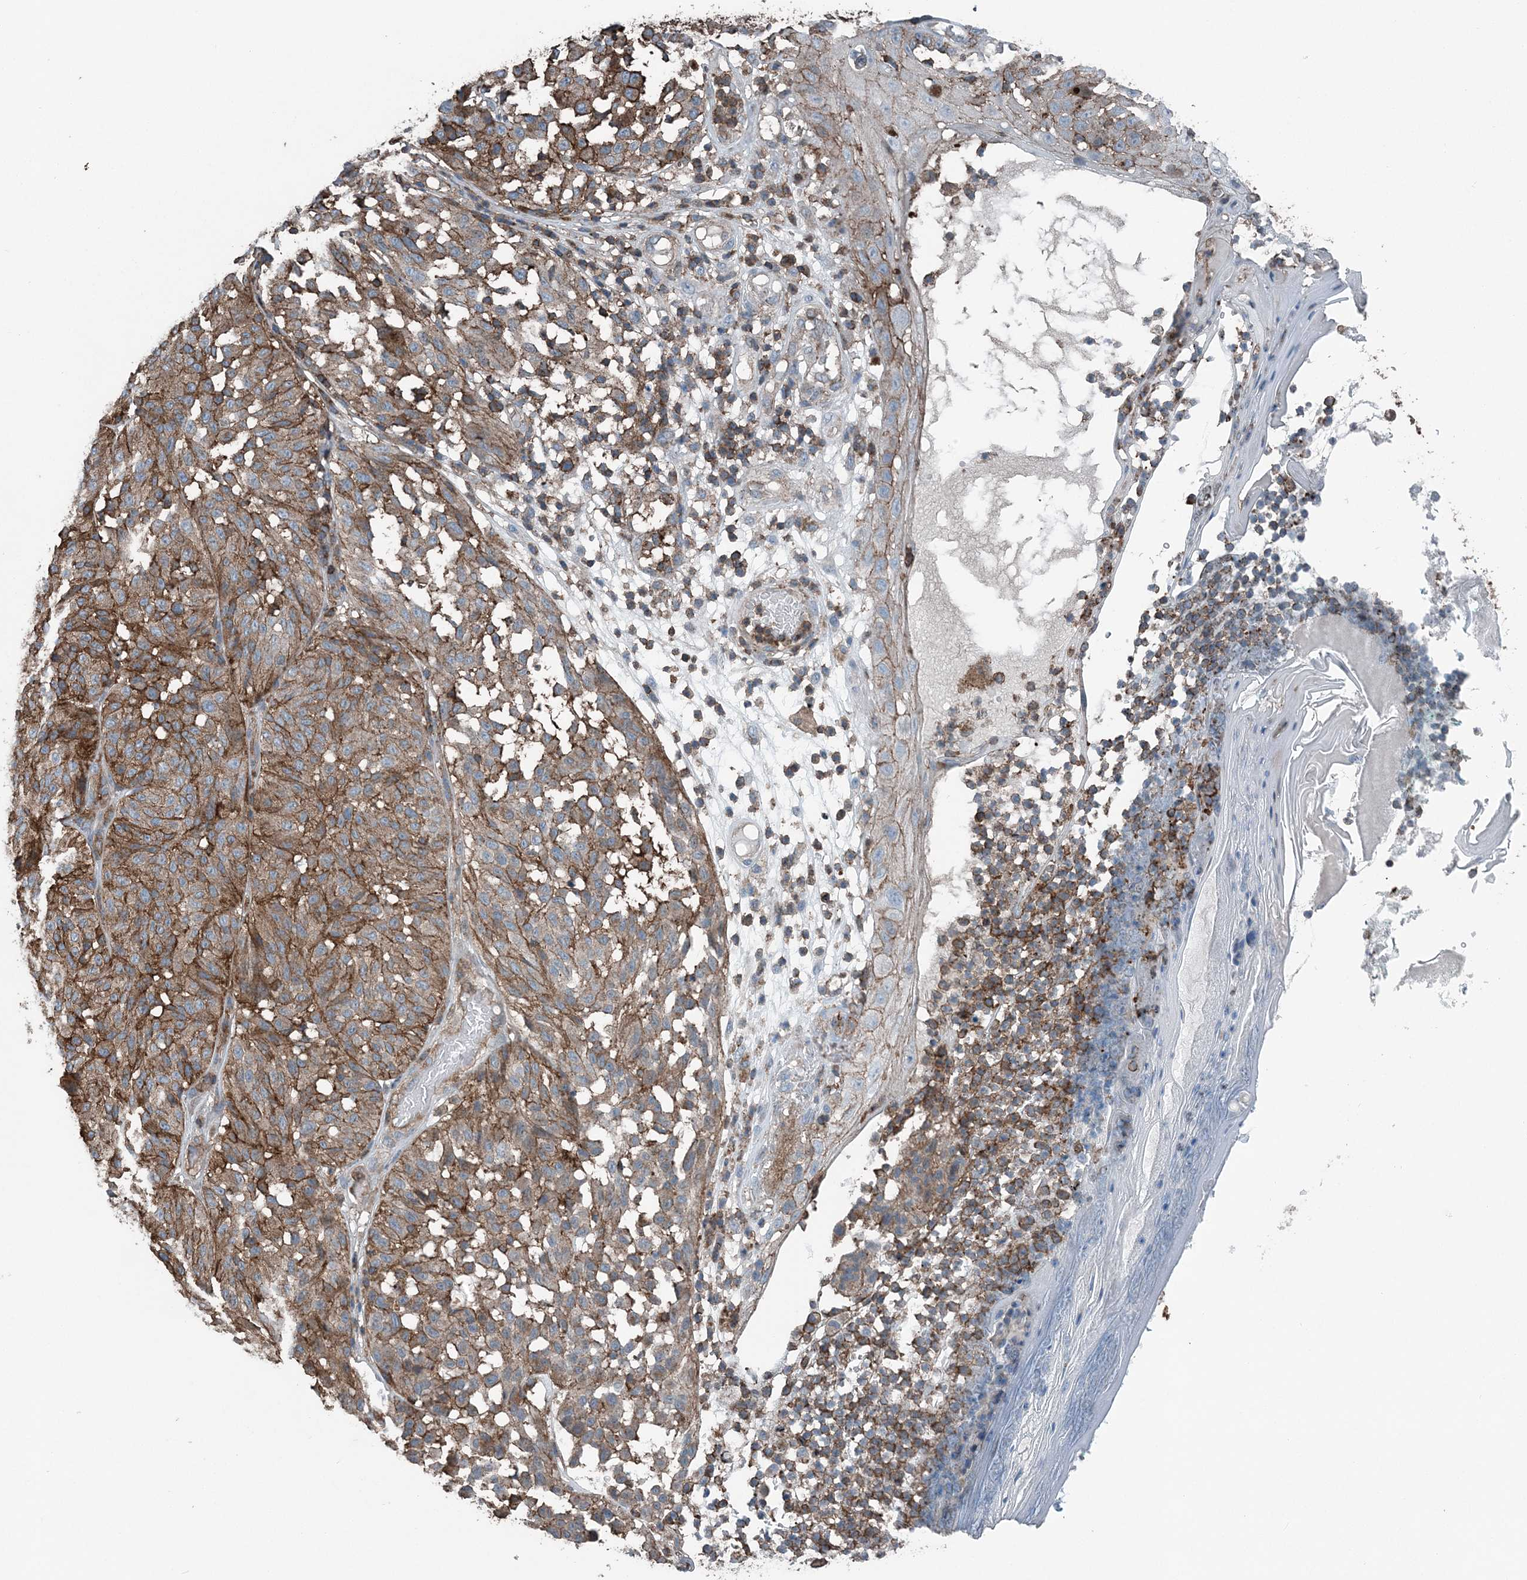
{"staining": {"intensity": "strong", "quantity": ">75%", "location": "cytoplasmic/membranous"}, "tissue": "melanoma", "cell_type": "Tumor cells", "image_type": "cancer", "snomed": [{"axis": "morphology", "description": "Malignant melanoma, NOS"}, {"axis": "topography", "description": "Skin"}], "caption": "Human melanoma stained with a brown dye displays strong cytoplasmic/membranous positive positivity in approximately >75% of tumor cells.", "gene": "CFL1", "patient": {"sex": "female", "age": 46}}